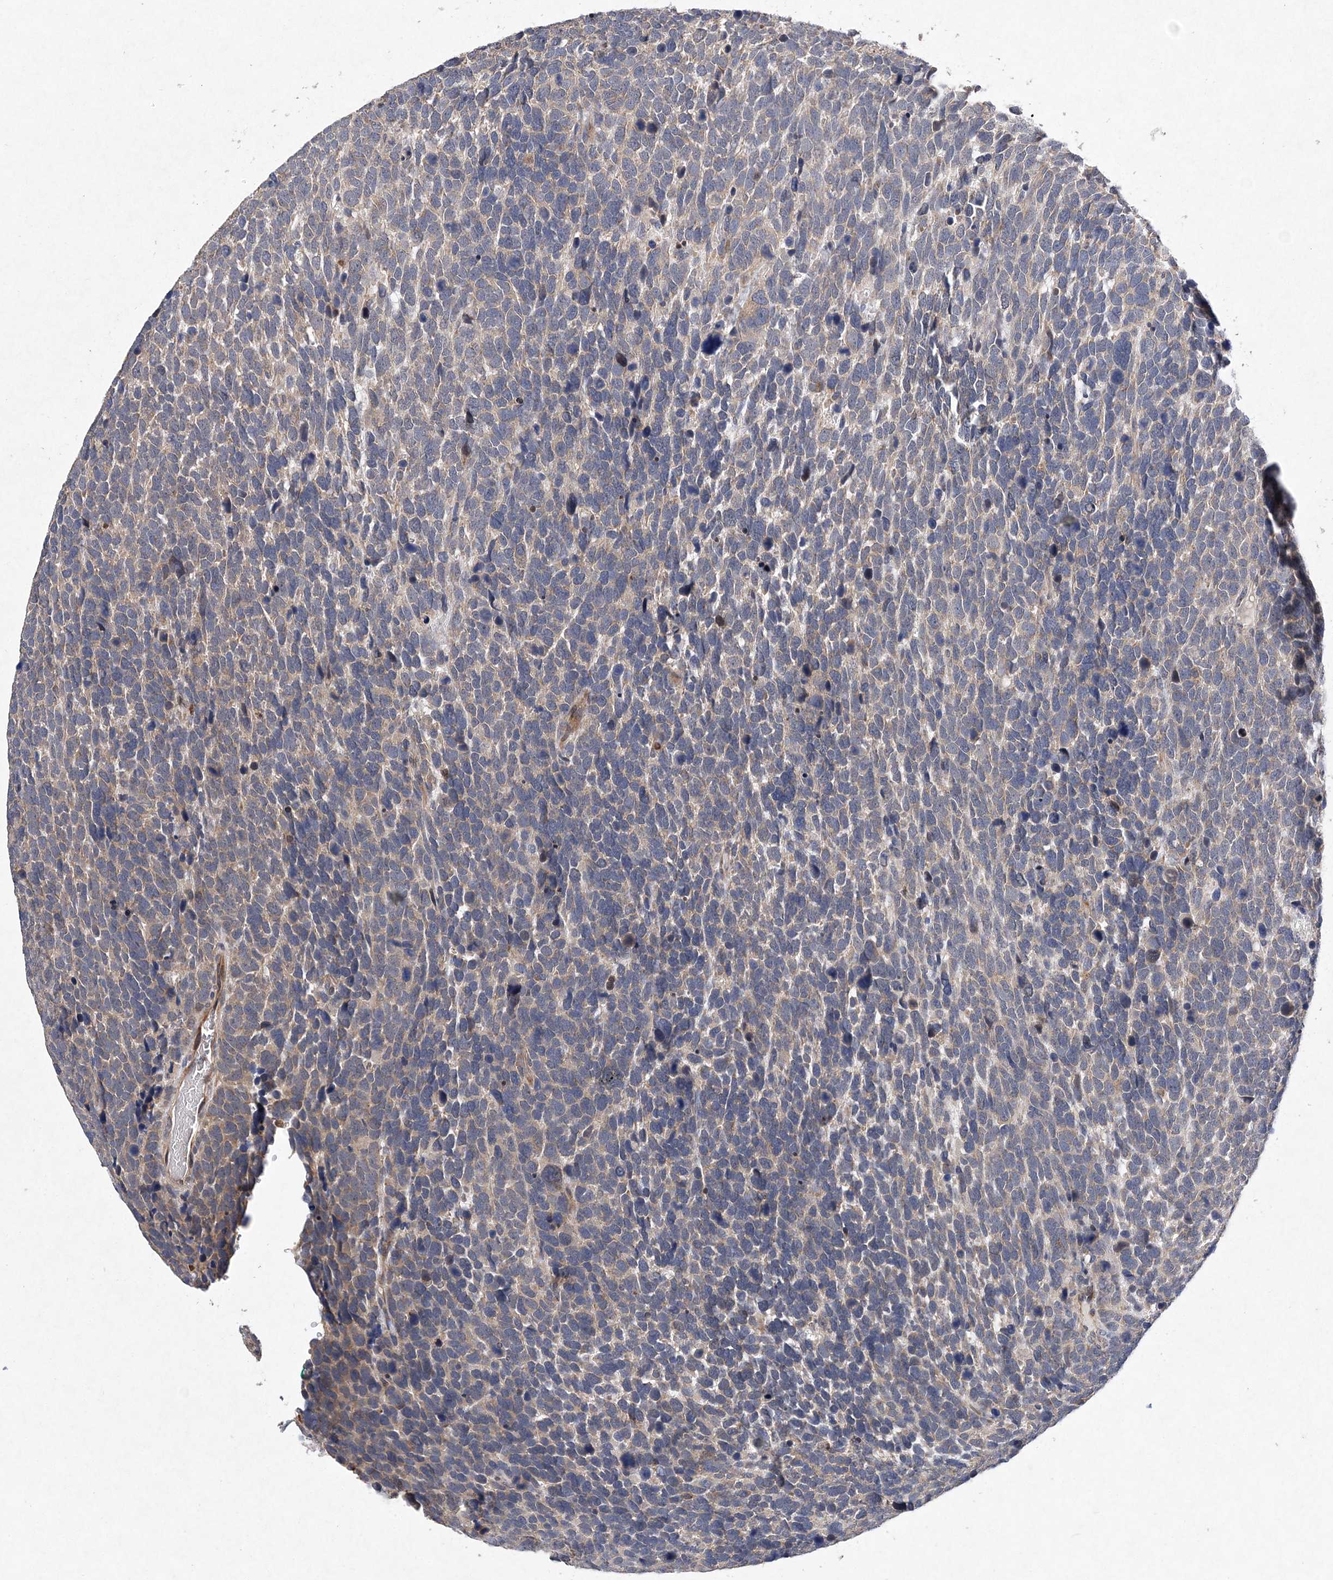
{"staining": {"intensity": "weak", "quantity": "25%-75%", "location": "cytoplasmic/membranous"}, "tissue": "urothelial cancer", "cell_type": "Tumor cells", "image_type": "cancer", "snomed": [{"axis": "morphology", "description": "Urothelial carcinoma, High grade"}, {"axis": "topography", "description": "Urinary bladder"}], "caption": "Protein expression analysis of human high-grade urothelial carcinoma reveals weak cytoplasmic/membranous staining in about 25%-75% of tumor cells. (brown staining indicates protein expression, while blue staining denotes nuclei).", "gene": "PROSER1", "patient": {"sex": "female", "age": 82}}